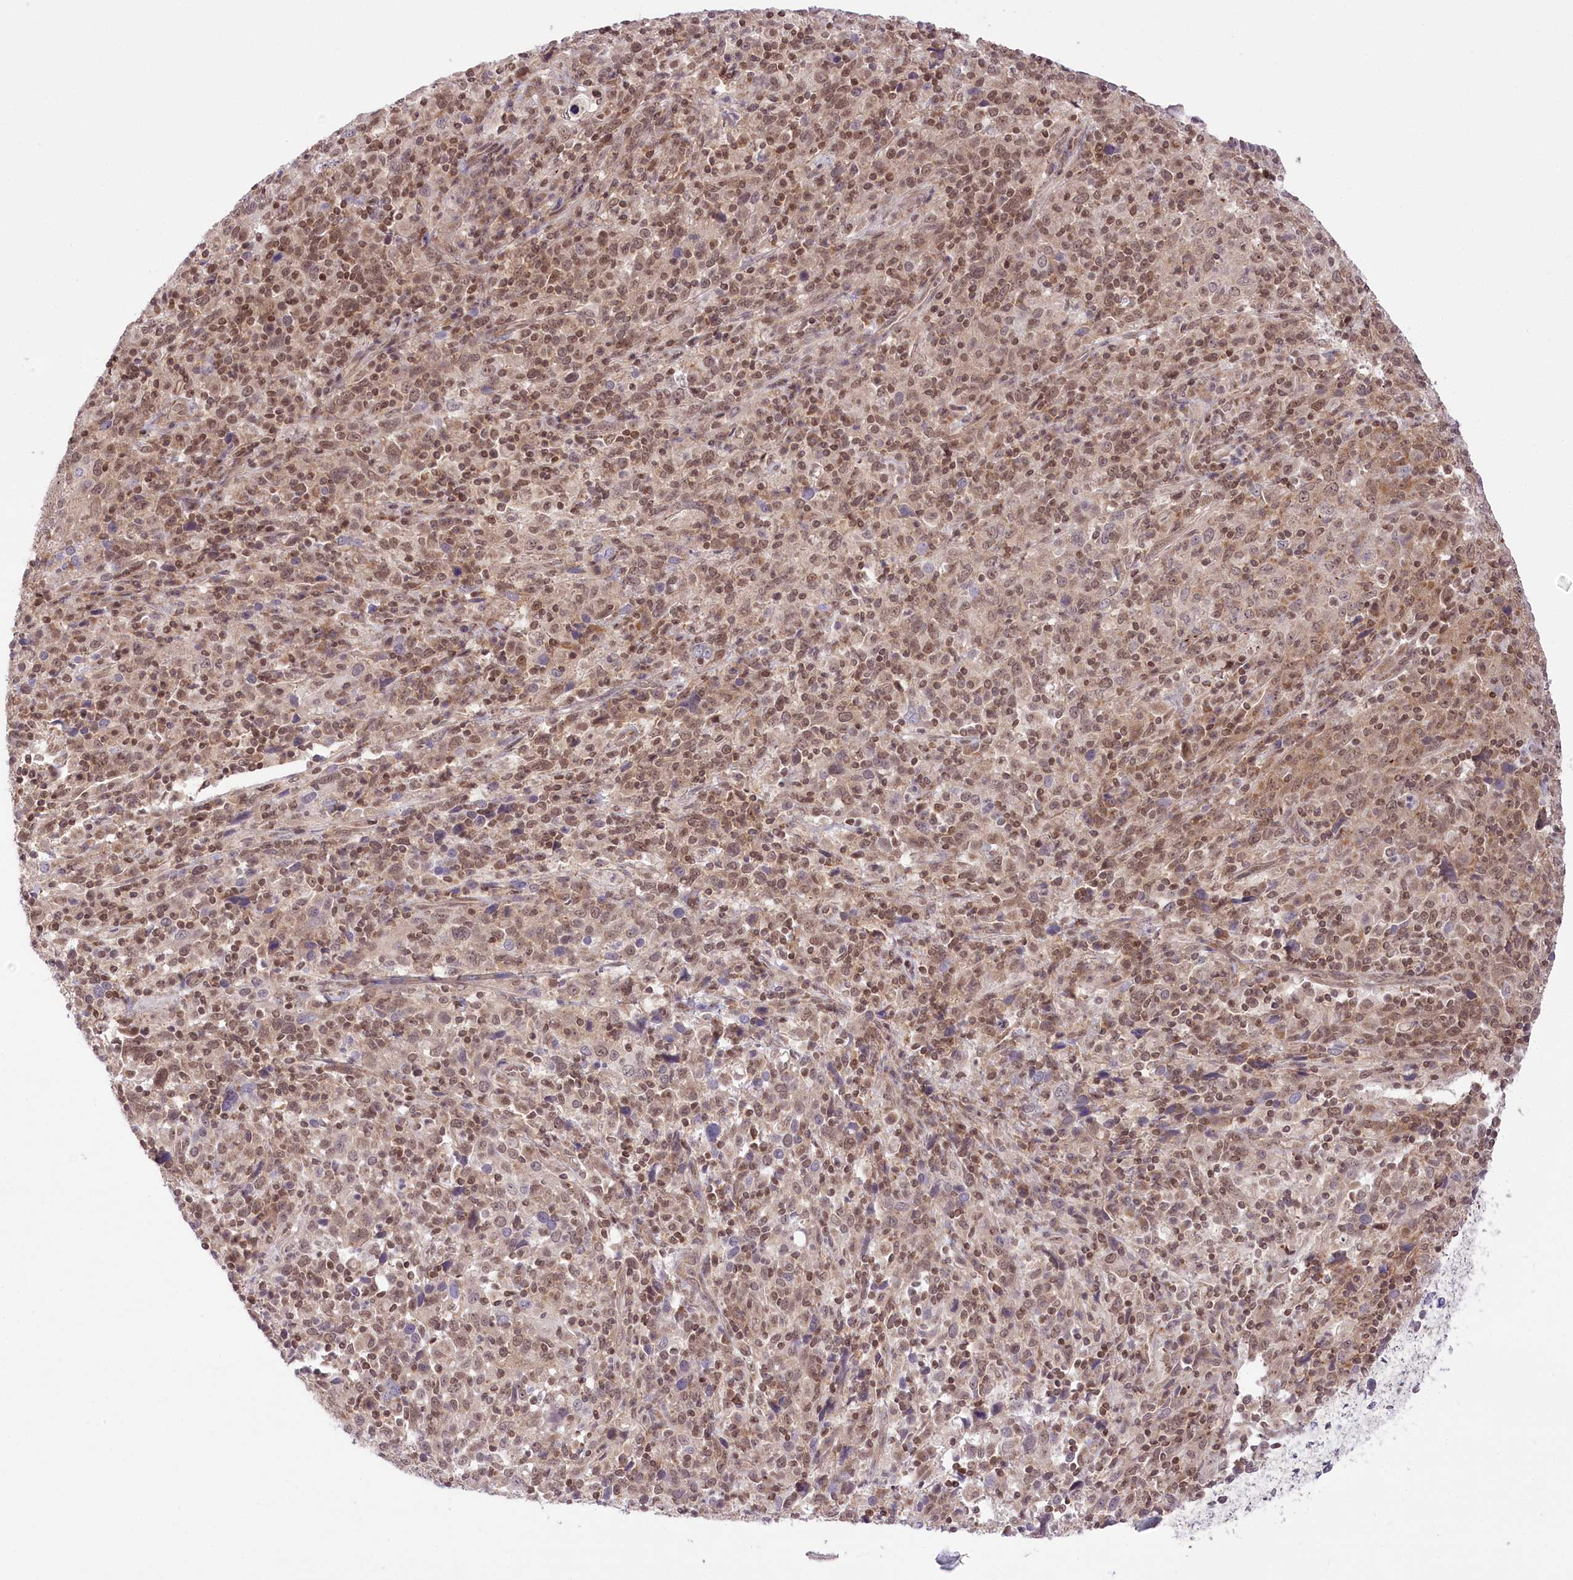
{"staining": {"intensity": "moderate", "quantity": "25%-75%", "location": "nuclear"}, "tissue": "cervical cancer", "cell_type": "Tumor cells", "image_type": "cancer", "snomed": [{"axis": "morphology", "description": "Squamous cell carcinoma, NOS"}, {"axis": "topography", "description": "Cervix"}], "caption": "An image of cervical cancer (squamous cell carcinoma) stained for a protein exhibits moderate nuclear brown staining in tumor cells.", "gene": "ZMAT2", "patient": {"sex": "female", "age": 46}}